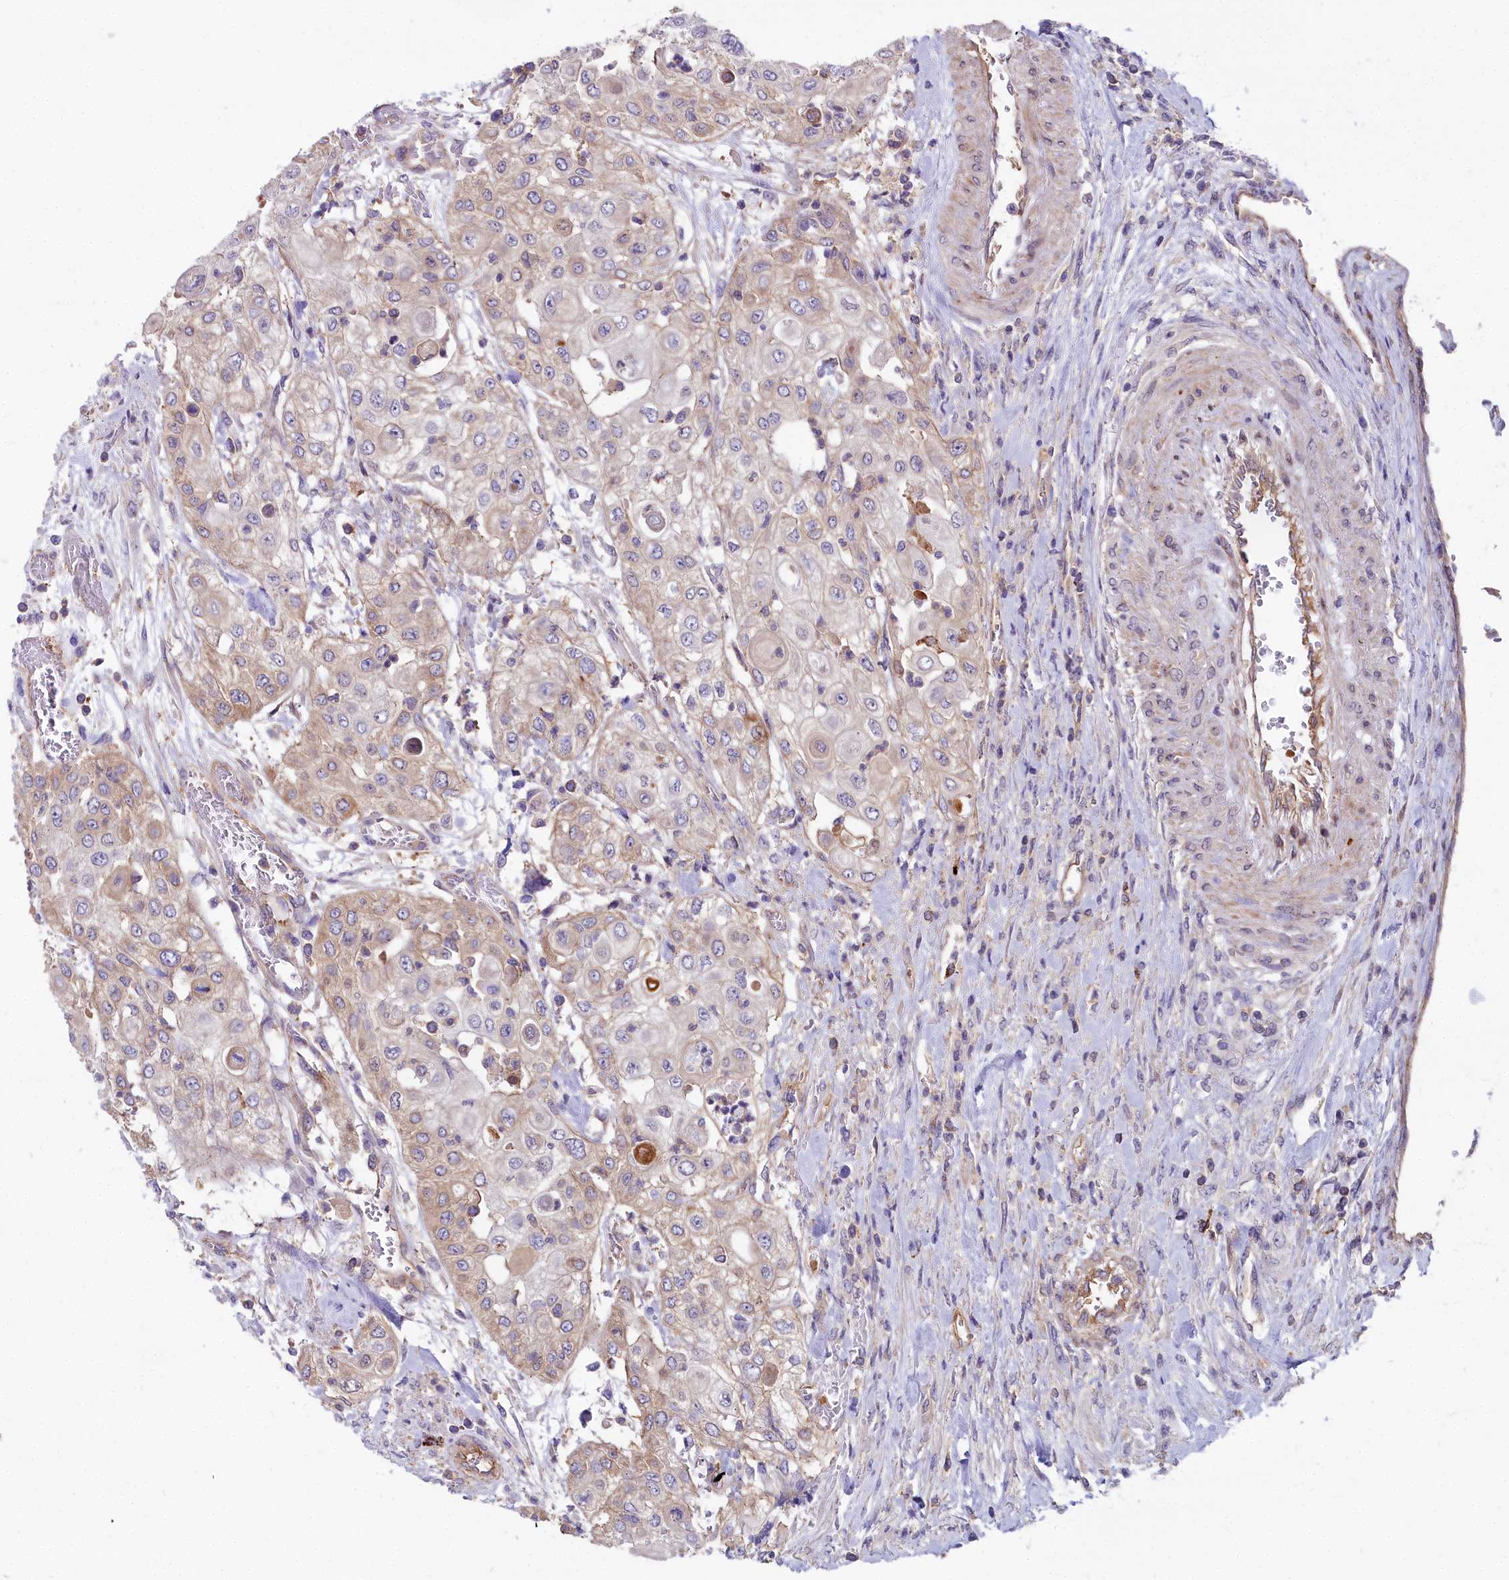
{"staining": {"intensity": "weak", "quantity": "25%-75%", "location": "cytoplasmic/membranous"}, "tissue": "urothelial cancer", "cell_type": "Tumor cells", "image_type": "cancer", "snomed": [{"axis": "morphology", "description": "Urothelial carcinoma, High grade"}, {"axis": "topography", "description": "Urinary bladder"}], "caption": "High-power microscopy captured an immunohistochemistry image of urothelial cancer, revealing weak cytoplasmic/membranous staining in about 25%-75% of tumor cells. Nuclei are stained in blue.", "gene": "HLA-DOA", "patient": {"sex": "female", "age": 79}}